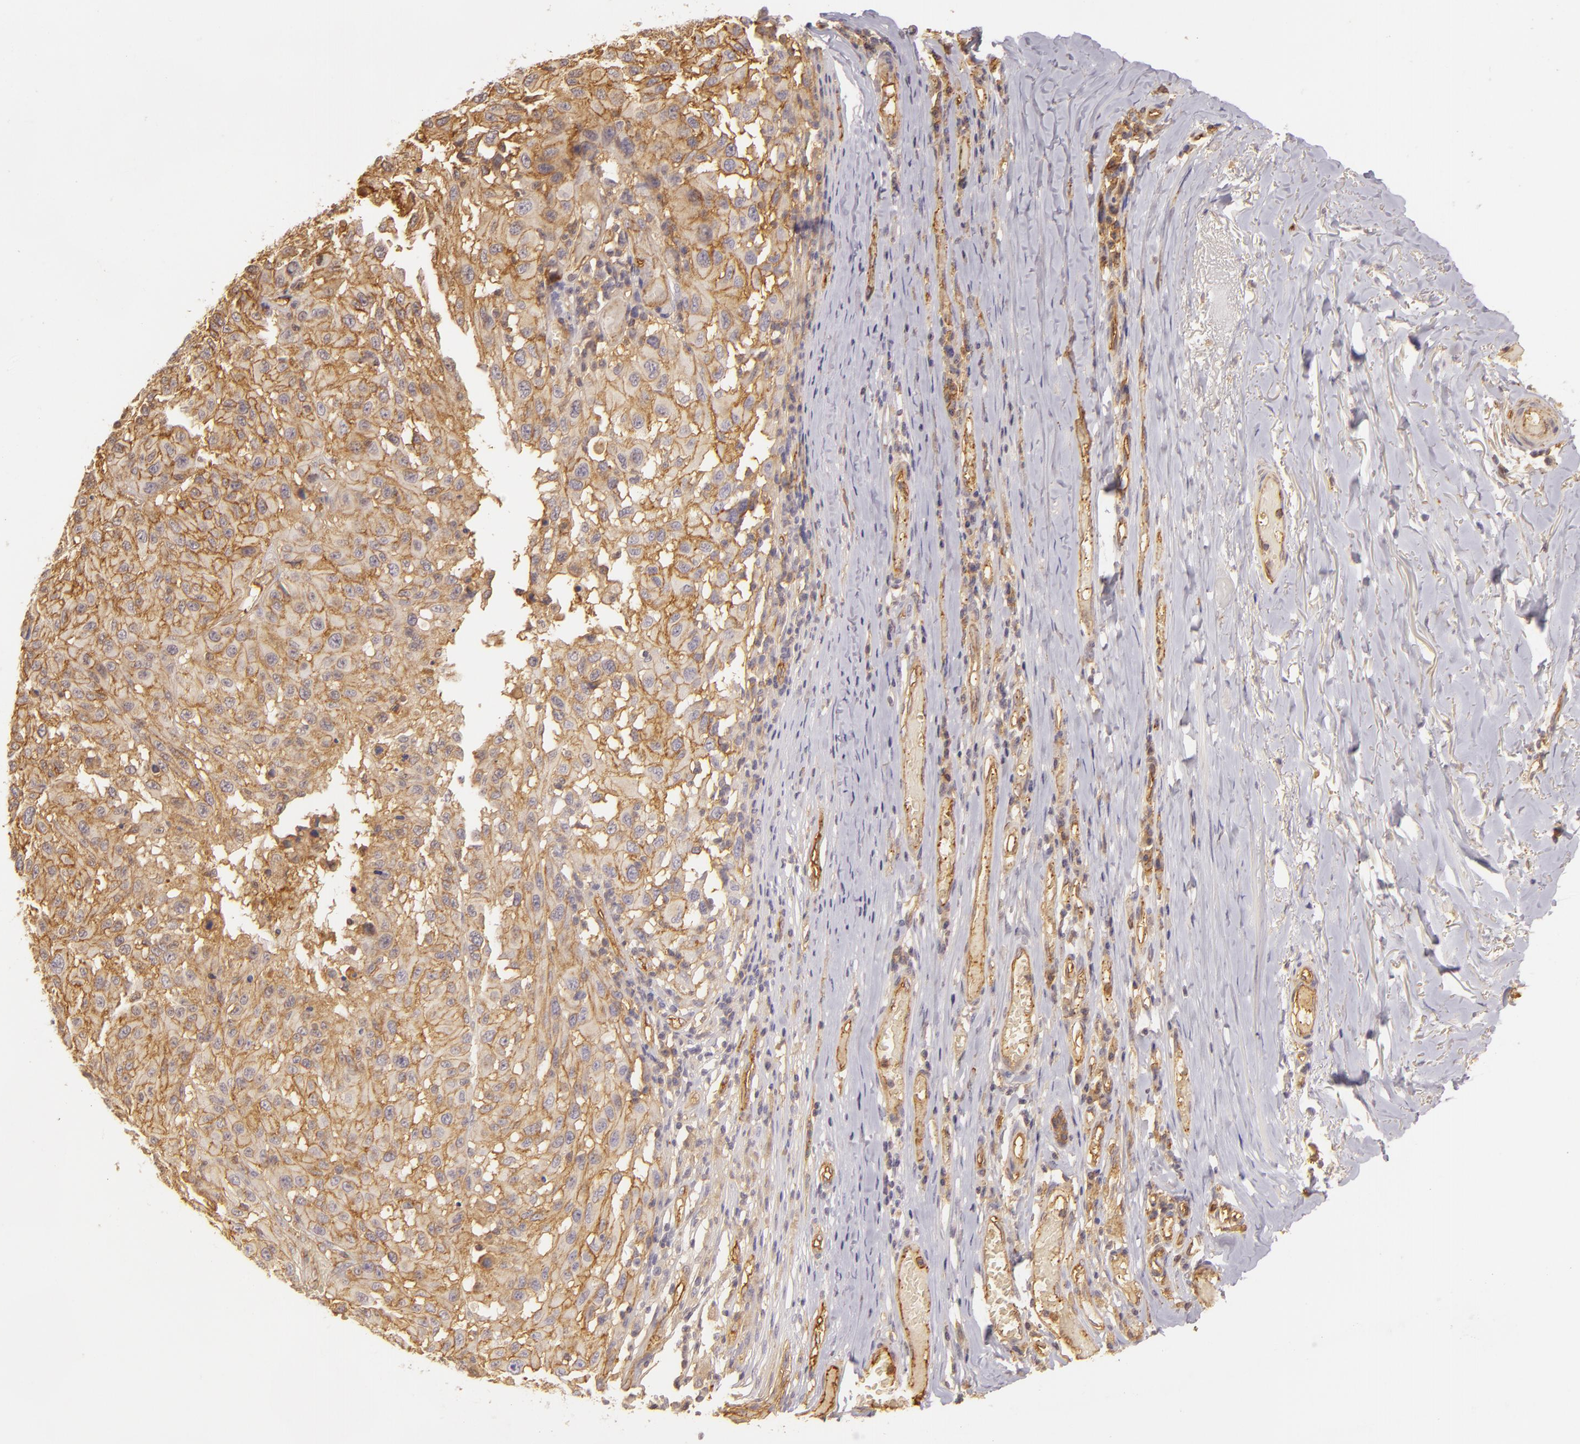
{"staining": {"intensity": "moderate", "quantity": ">75%", "location": "cytoplasmic/membranous"}, "tissue": "melanoma", "cell_type": "Tumor cells", "image_type": "cancer", "snomed": [{"axis": "morphology", "description": "Malignant melanoma, NOS"}, {"axis": "topography", "description": "Skin"}], "caption": "Human melanoma stained with a brown dye reveals moderate cytoplasmic/membranous positive staining in about >75% of tumor cells.", "gene": "CD59", "patient": {"sex": "female", "age": 77}}